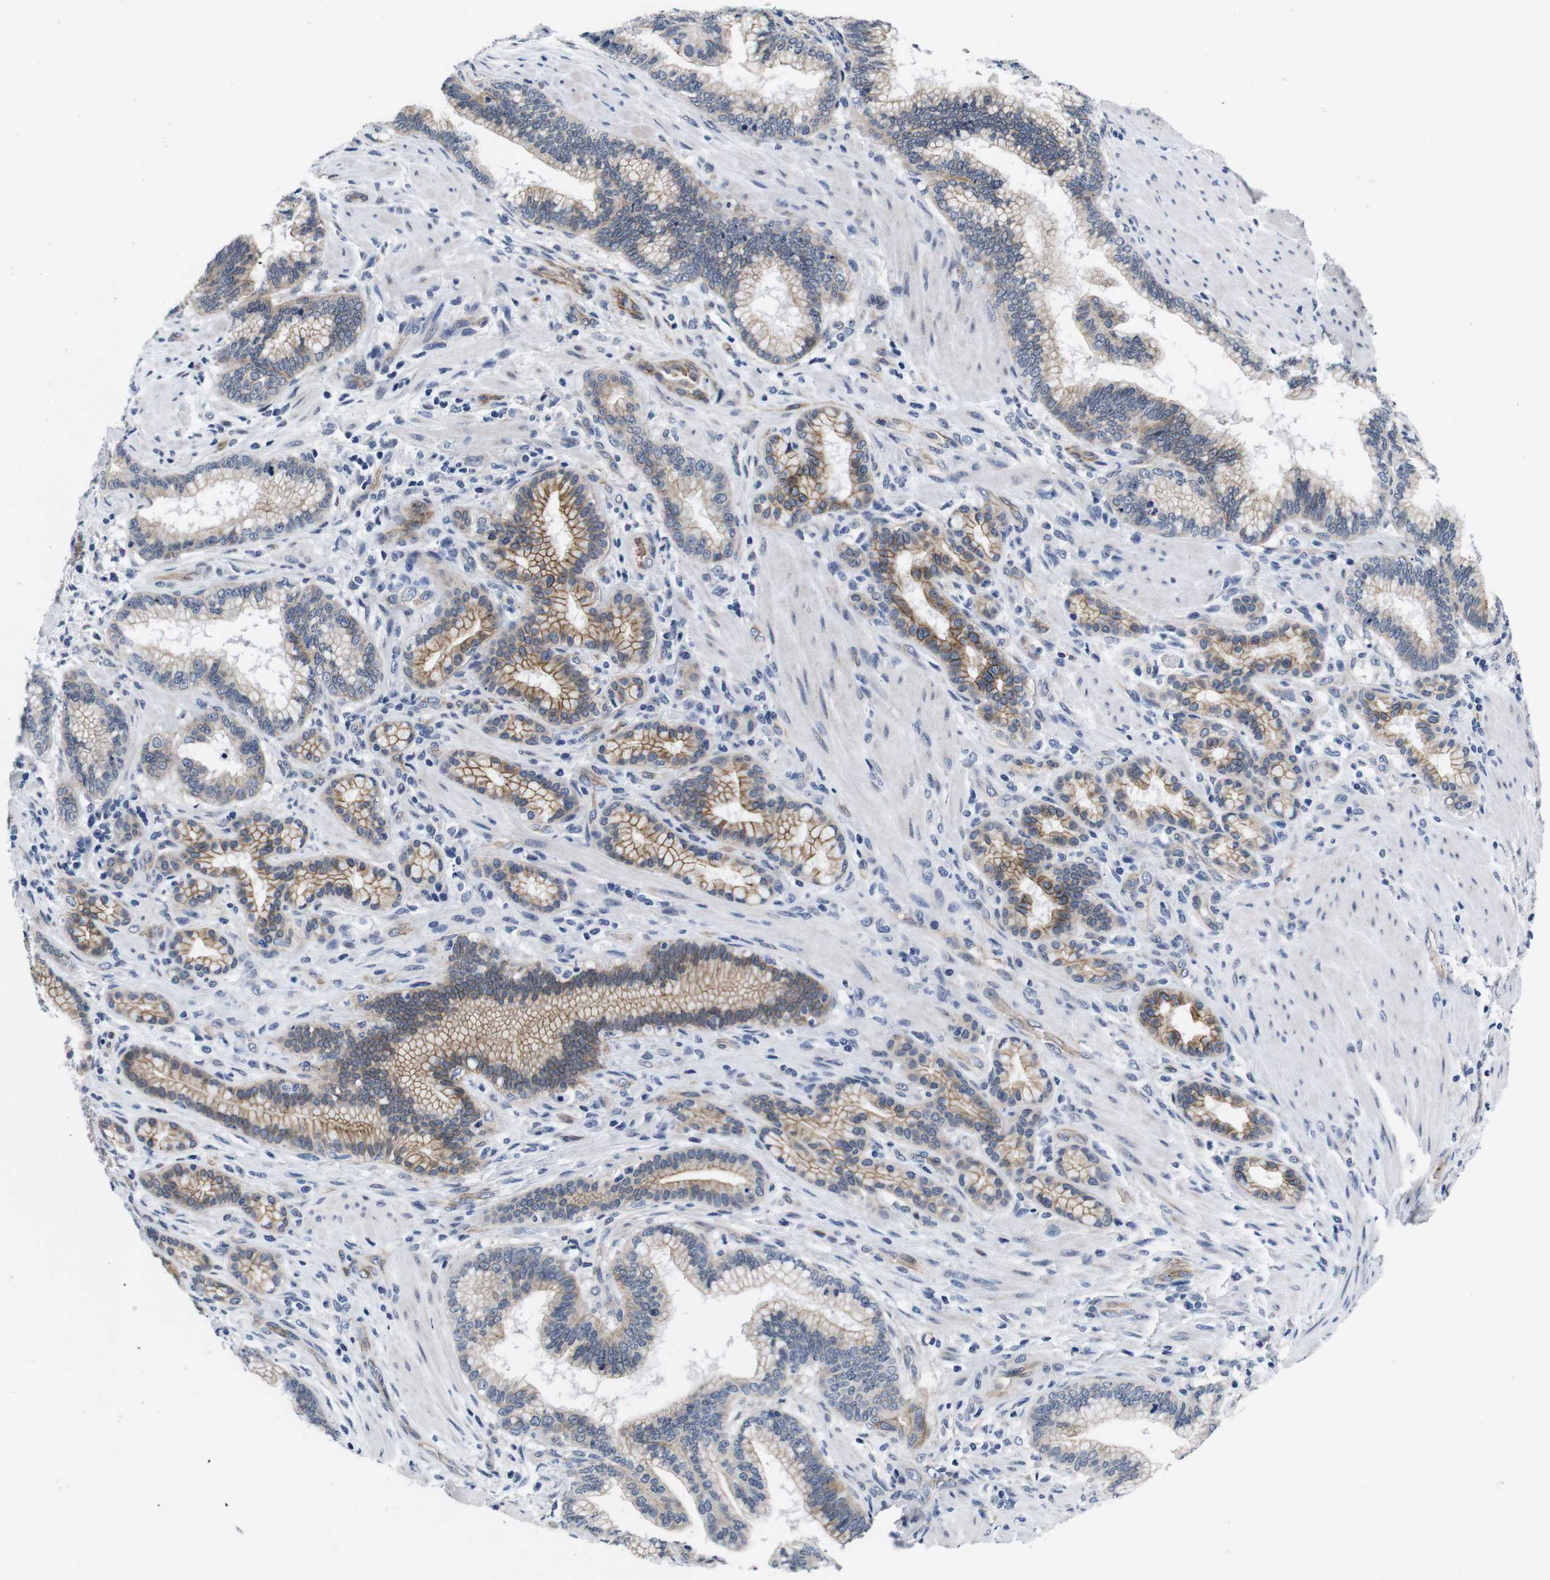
{"staining": {"intensity": "moderate", "quantity": ">75%", "location": "cytoplasmic/membranous"}, "tissue": "pancreatic cancer", "cell_type": "Tumor cells", "image_type": "cancer", "snomed": [{"axis": "morphology", "description": "Adenocarcinoma, NOS"}, {"axis": "topography", "description": "Pancreas"}], "caption": "An image showing moderate cytoplasmic/membranous expression in about >75% of tumor cells in pancreatic adenocarcinoma, as visualized by brown immunohistochemical staining.", "gene": "SOCS3", "patient": {"sex": "female", "age": 64}}